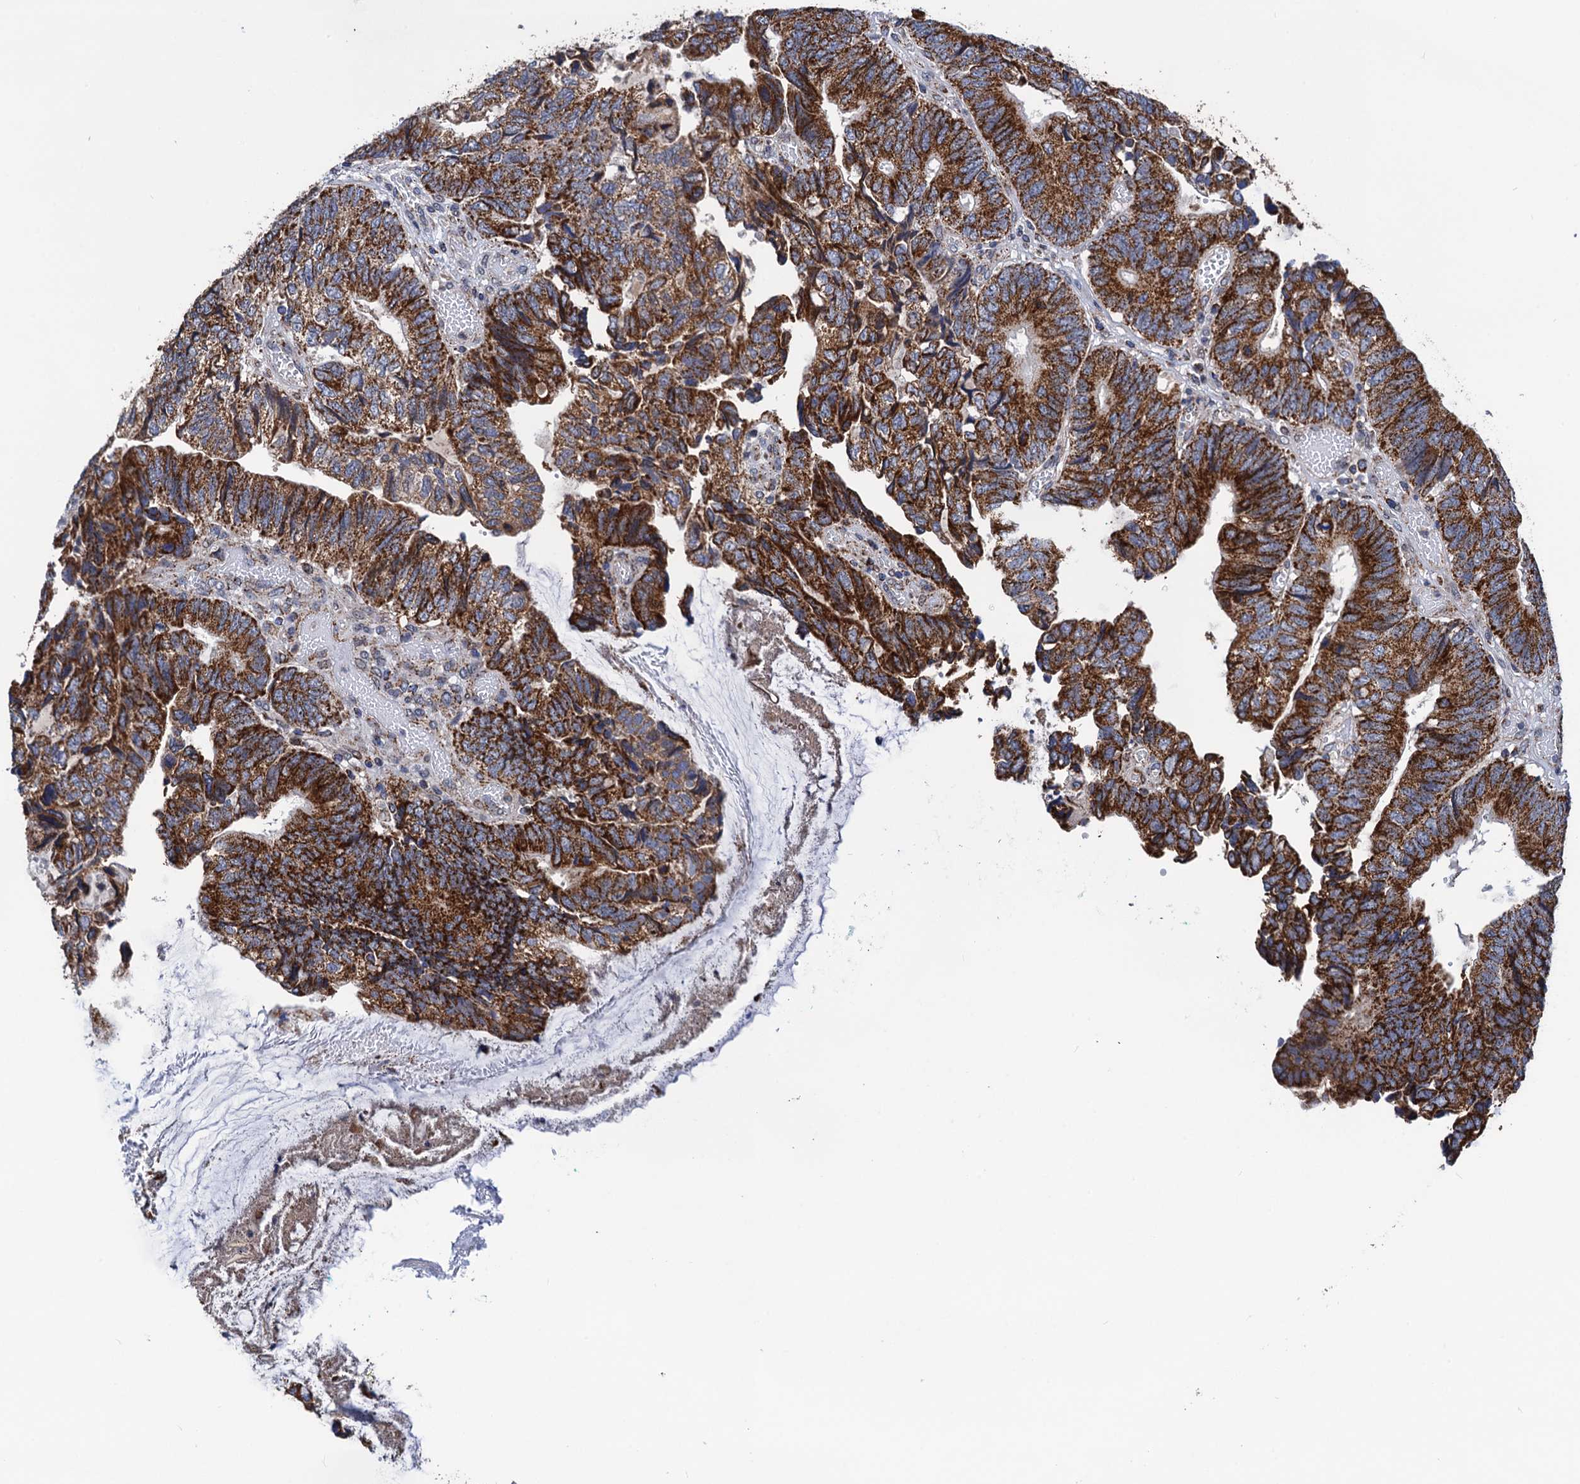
{"staining": {"intensity": "strong", "quantity": ">75%", "location": "cytoplasmic/membranous"}, "tissue": "colorectal cancer", "cell_type": "Tumor cells", "image_type": "cancer", "snomed": [{"axis": "morphology", "description": "Adenocarcinoma, NOS"}, {"axis": "topography", "description": "Colon"}], "caption": "High-magnification brightfield microscopy of adenocarcinoma (colorectal) stained with DAB (3,3'-diaminobenzidine) (brown) and counterstained with hematoxylin (blue). tumor cells exhibit strong cytoplasmic/membranous positivity is seen in about>75% of cells.", "gene": "PTCD3", "patient": {"sex": "female", "age": 67}}